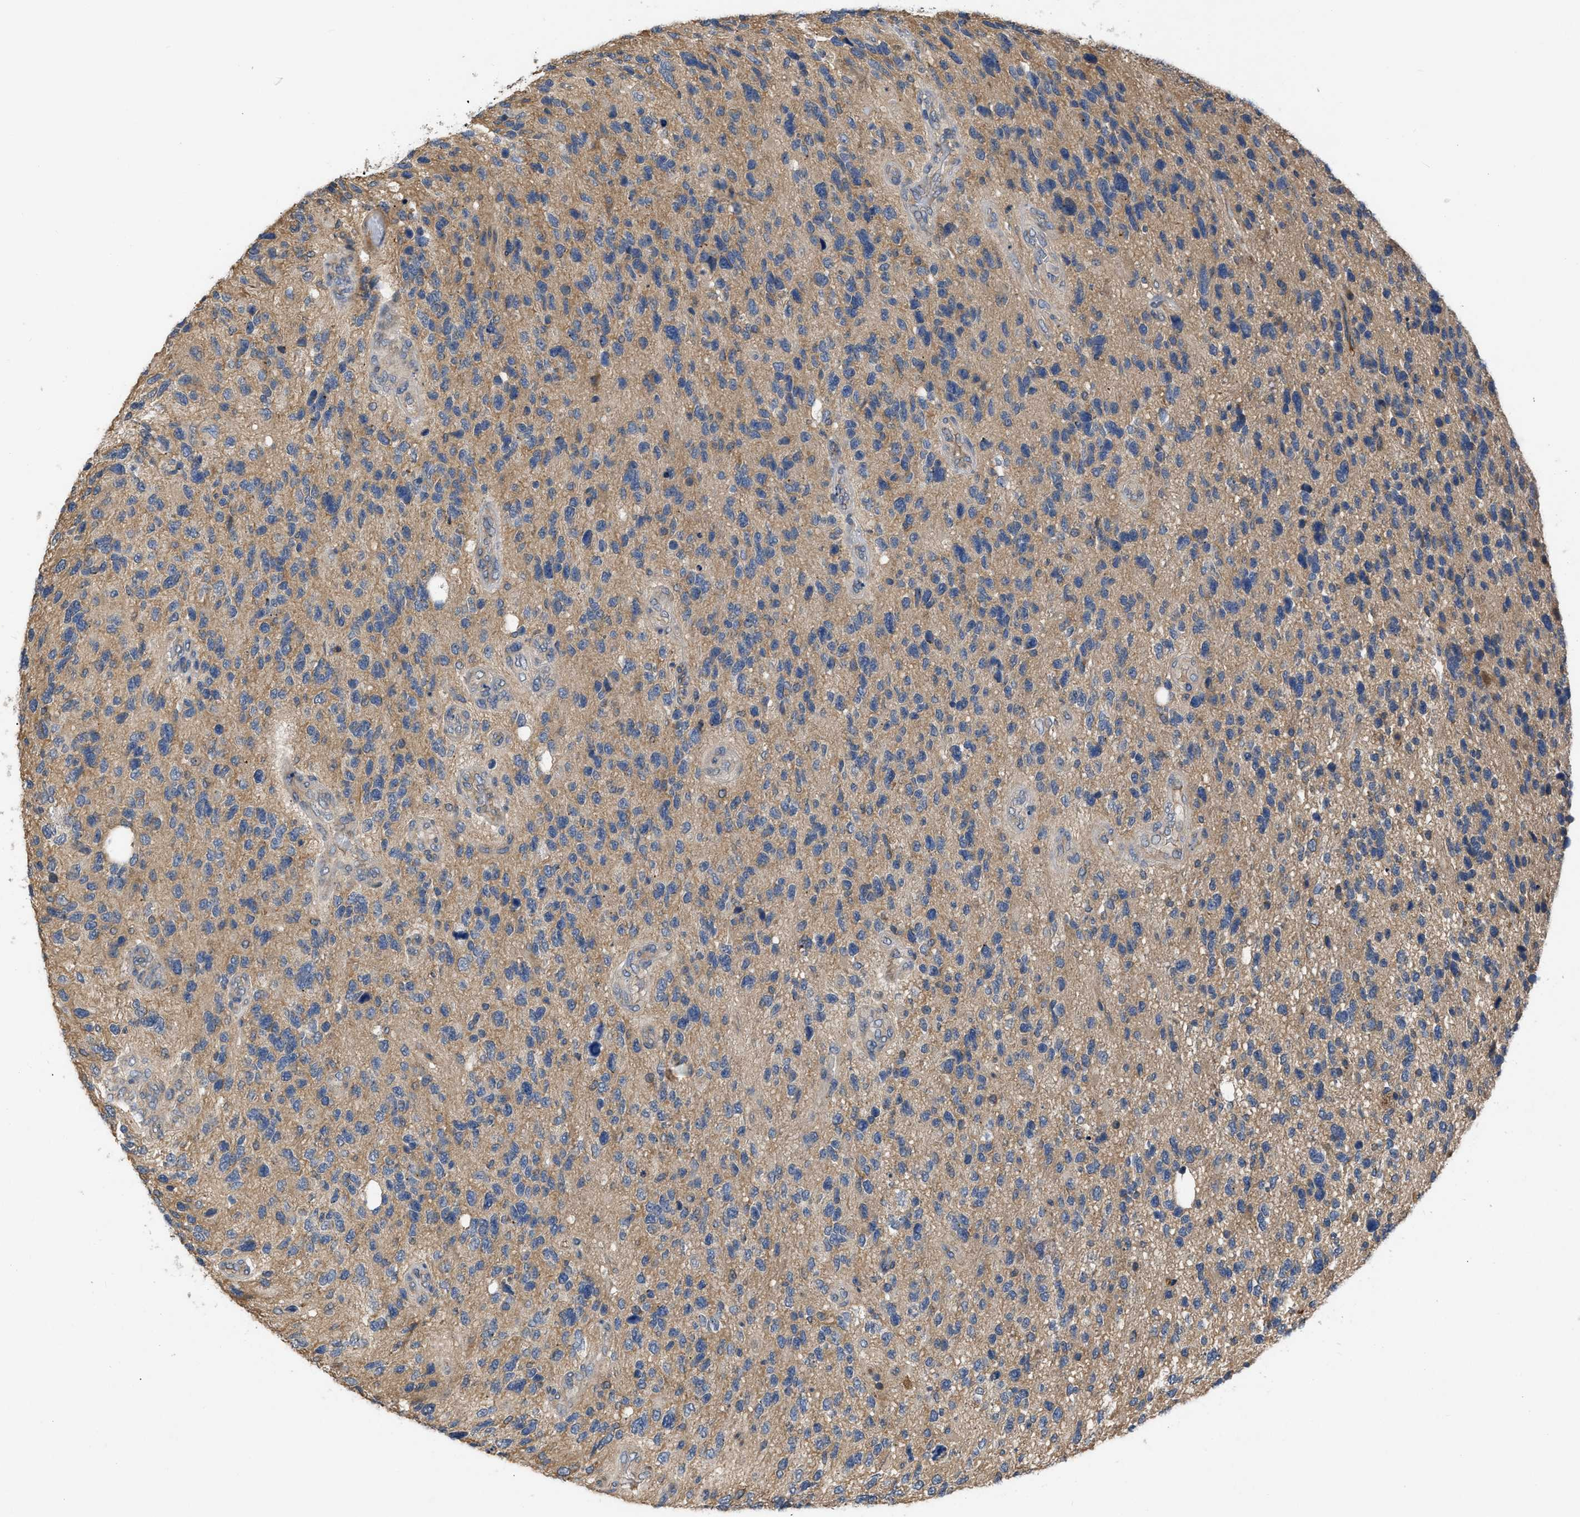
{"staining": {"intensity": "moderate", "quantity": ">75%", "location": "cytoplasmic/membranous"}, "tissue": "glioma", "cell_type": "Tumor cells", "image_type": "cancer", "snomed": [{"axis": "morphology", "description": "Glioma, malignant, High grade"}, {"axis": "topography", "description": "Brain"}], "caption": "Malignant high-grade glioma tissue exhibits moderate cytoplasmic/membranous positivity in about >75% of tumor cells, visualized by immunohistochemistry.", "gene": "VPS4A", "patient": {"sex": "female", "age": 58}}